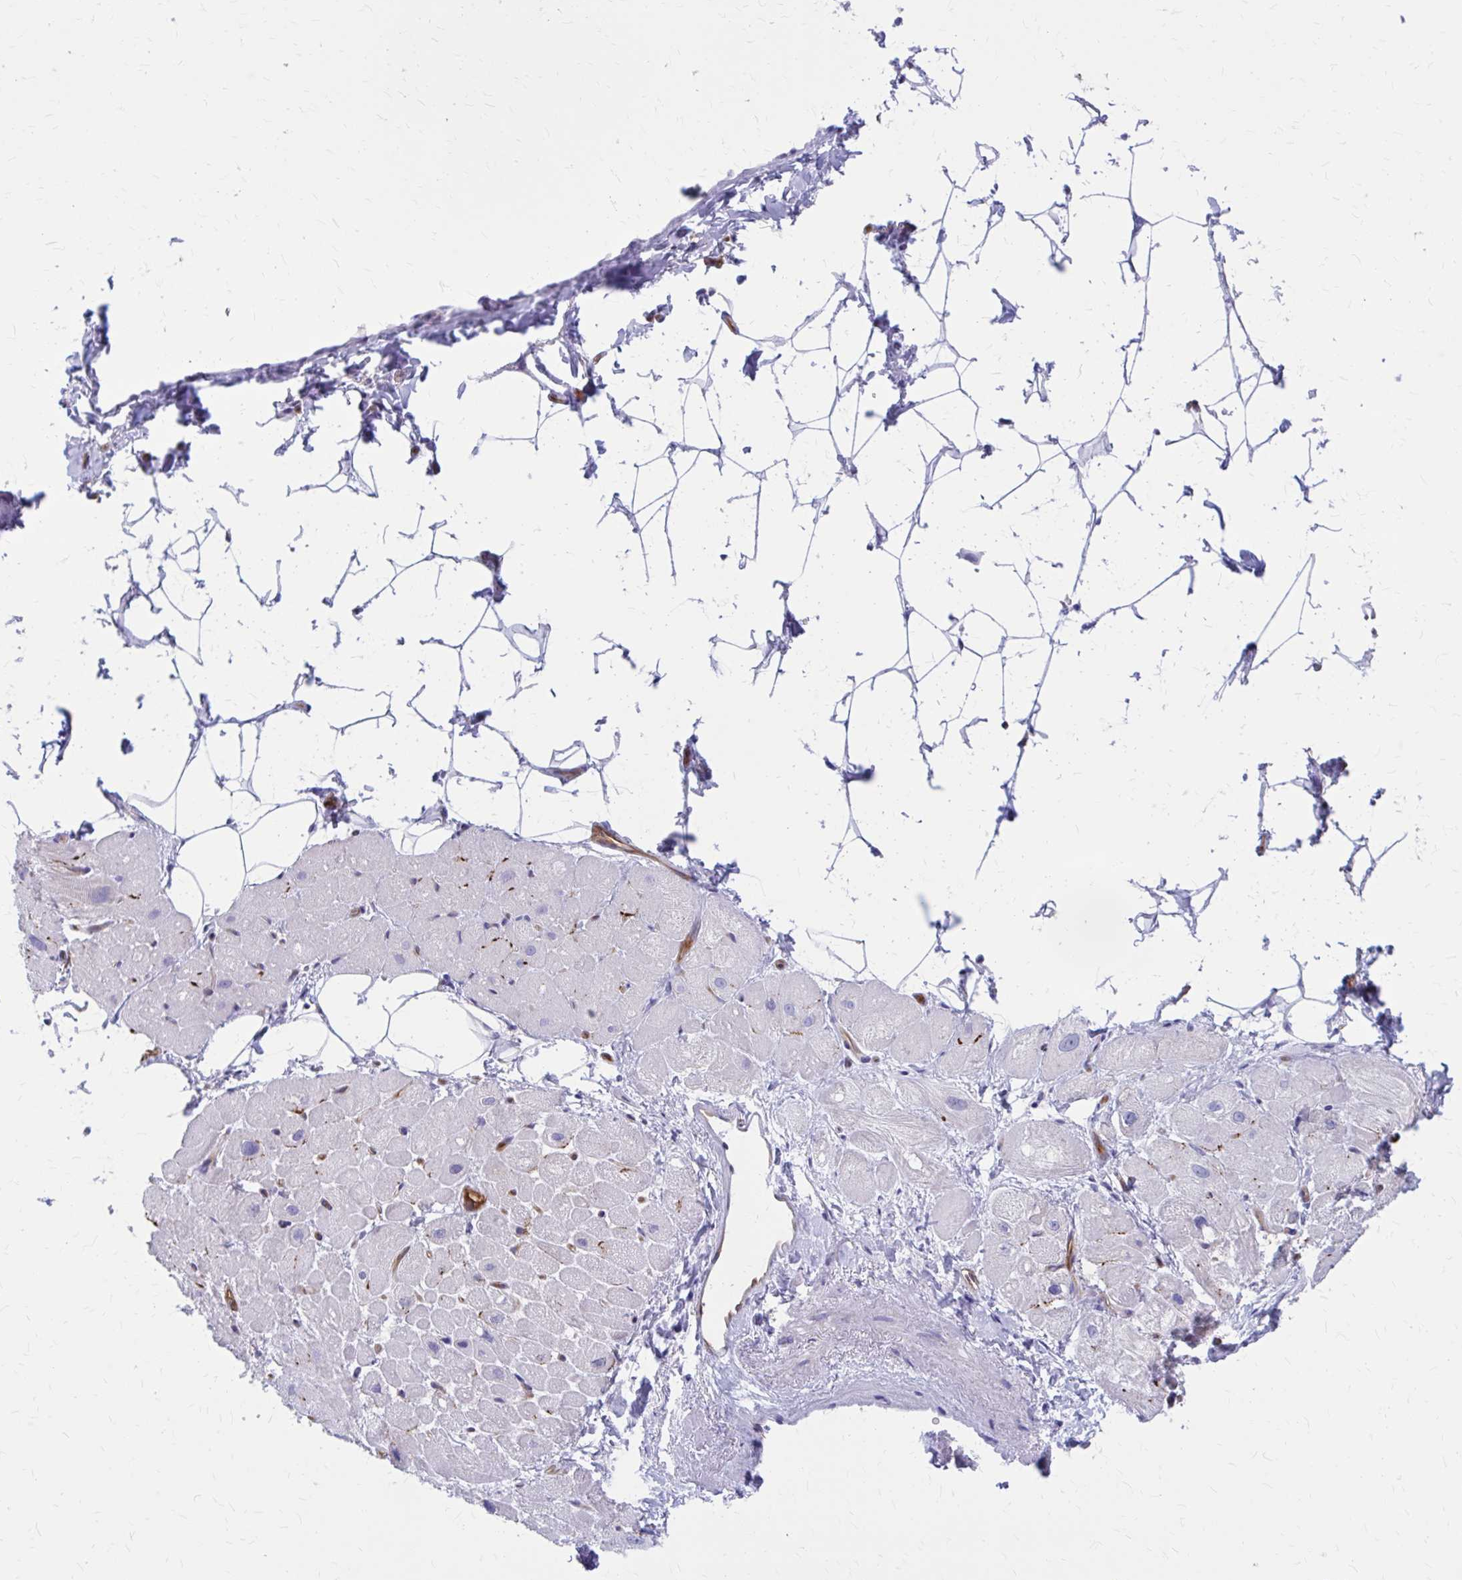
{"staining": {"intensity": "weak", "quantity": "25%-75%", "location": "cytoplasmic/membranous"}, "tissue": "heart muscle", "cell_type": "Cardiomyocytes", "image_type": "normal", "snomed": [{"axis": "morphology", "description": "Normal tissue, NOS"}, {"axis": "topography", "description": "Heart"}], "caption": "Cardiomyocytes demonstrate weak cytoplasmic/membranous expression in approximately 25%-75% of cells in unremarkable heart muscle. The staining is performed using DAB (3,3'-diaminobenzidine) brown chromogen to label protein expression. The nuclei are counter-stained blue using hematoxylin.", "gene": "CLIC2", "patient": {"sex": "male", "age": 62}}